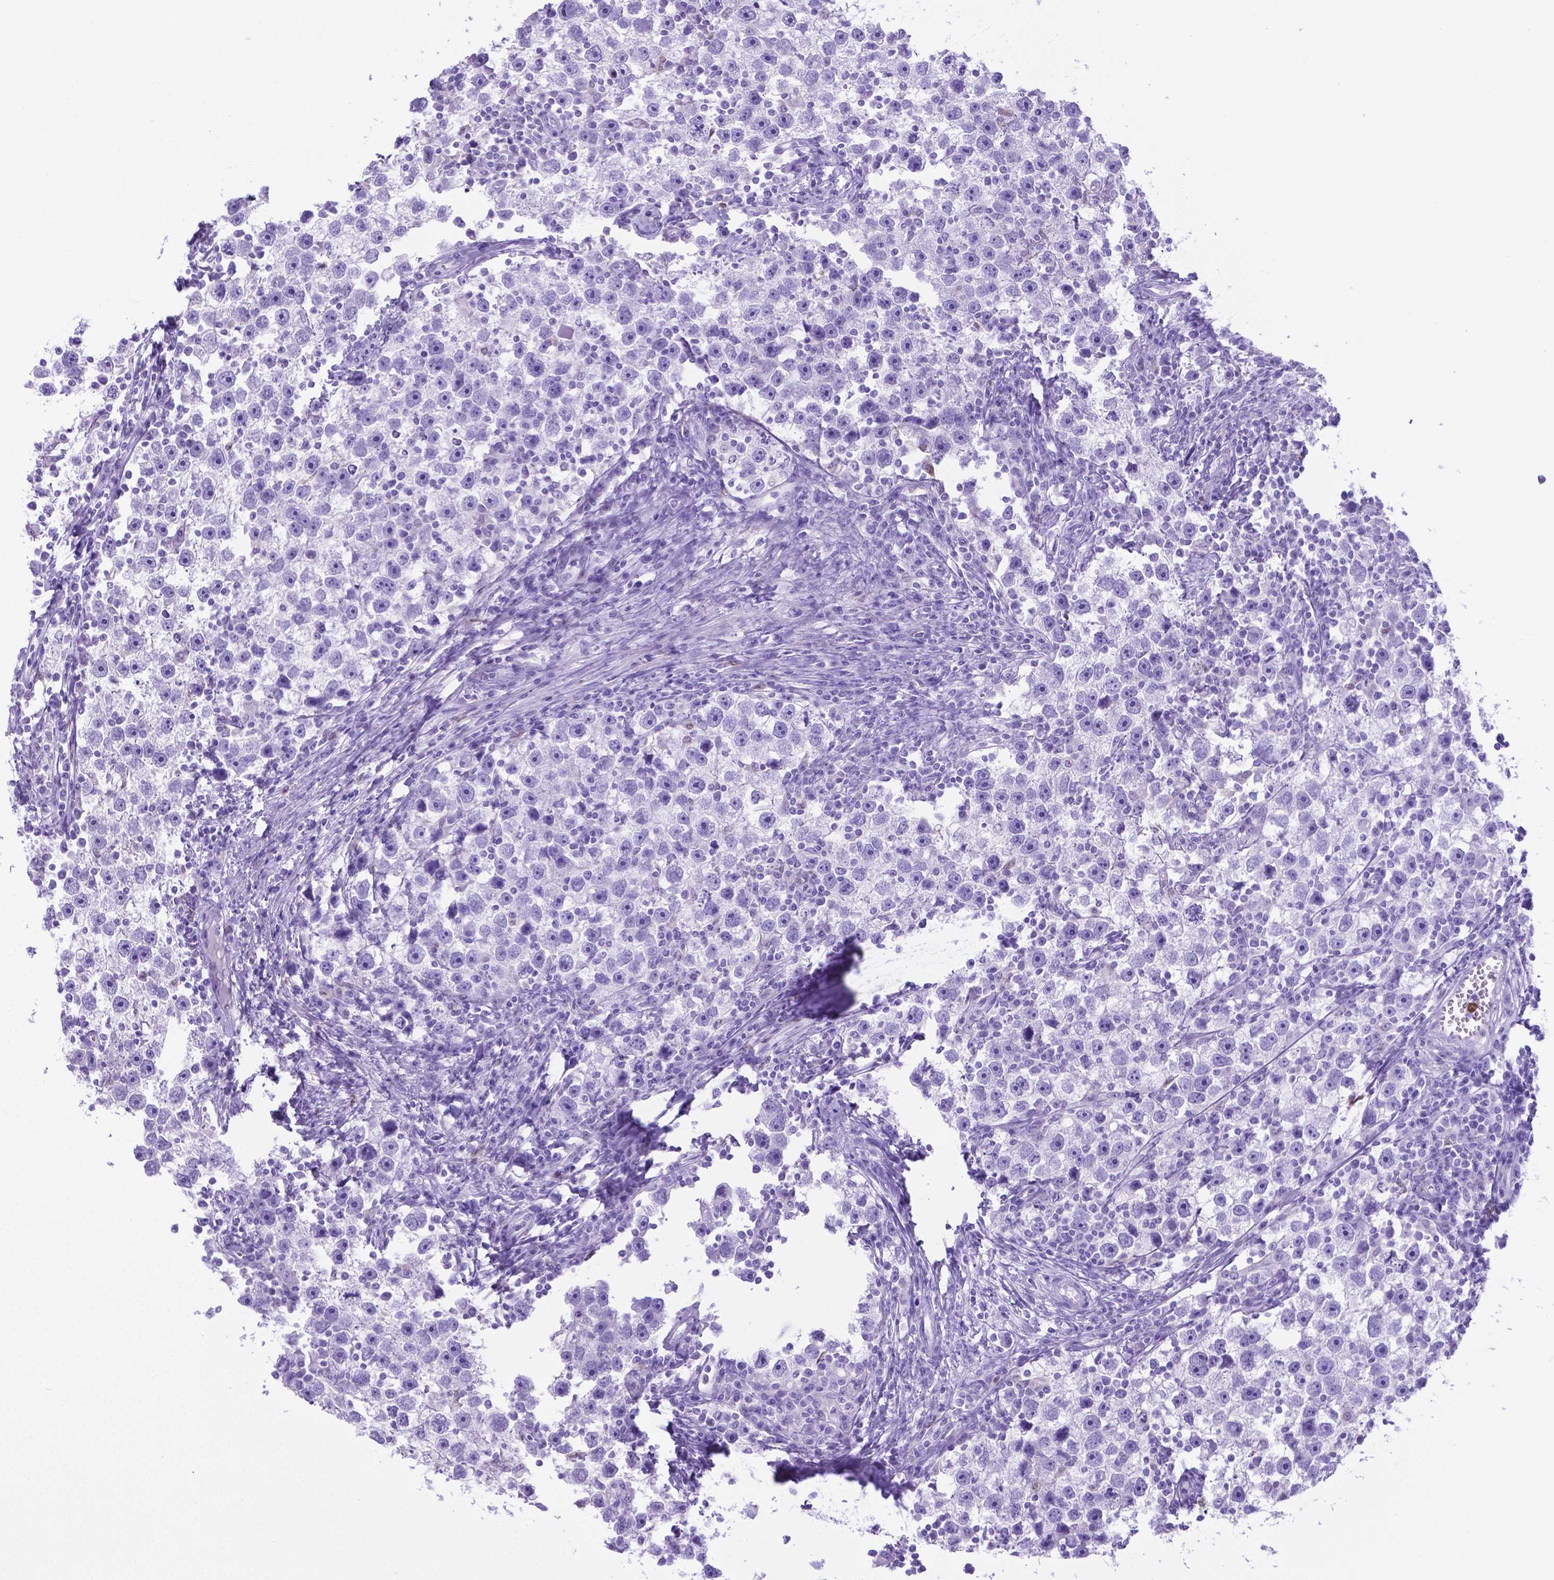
{"staining": {"intensity": "negative", "quantity": "none", "location": "none"}, "tissue": "testis cancer", "cell_type": "Tumor cells", "image_type": "cancer", "snomed": [{"axis": "morphology", "description": "Seminoma, NOS"}, {"axis": "topography", "description": "Testis"}], "caption": "Tumor cells show no significant protein positivity in testis seminoma.", "gene": "LZTR1", "patient": {"sex": "male", "age": 30}}